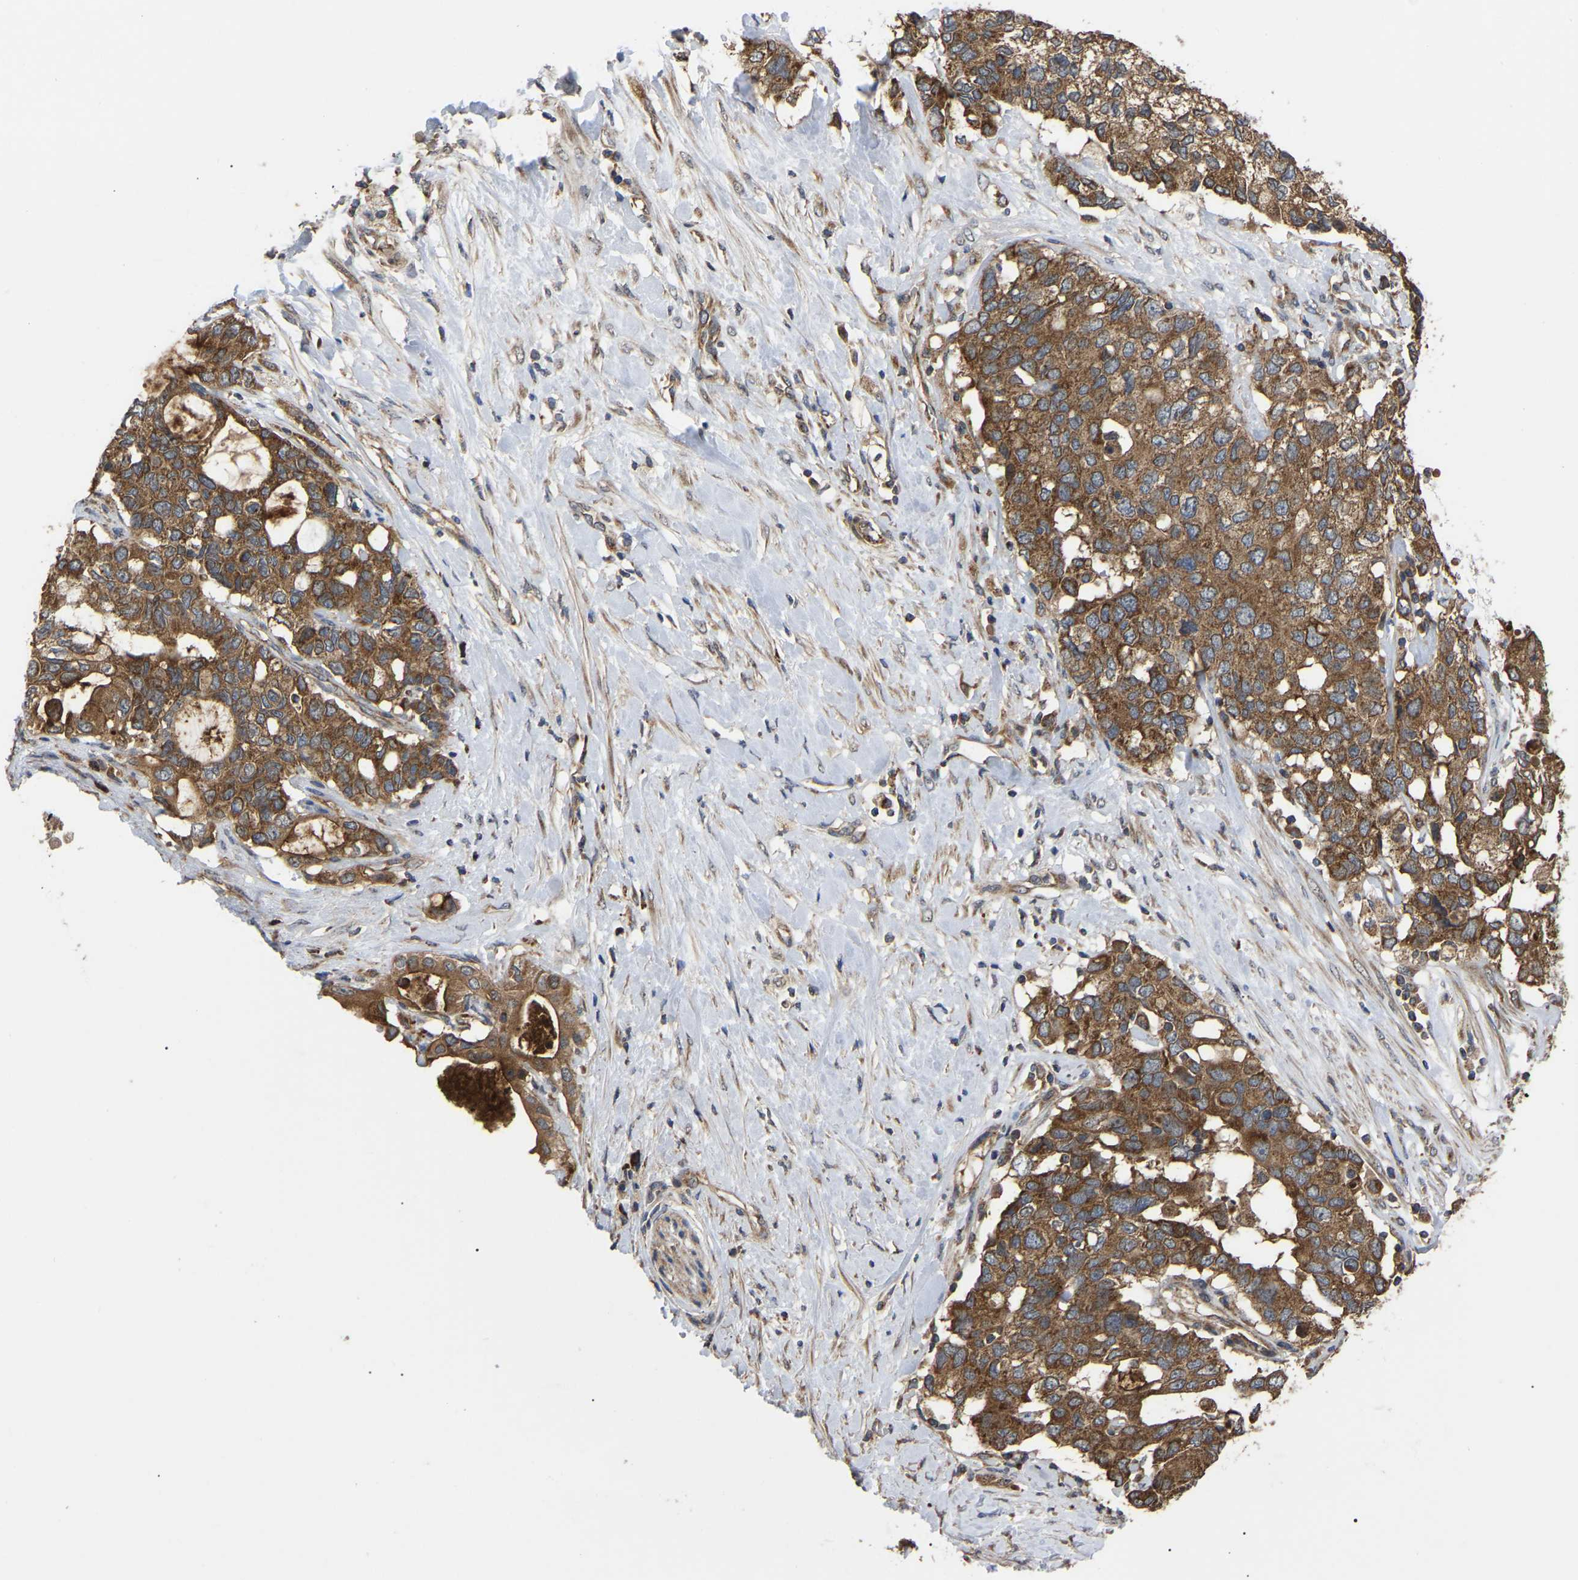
{"staining": {"intensity": "moderate", "quantity": ">75%", "location": "cytoplasmic/membranous"}, "tissue": "pancreatic cancer", "cell_type": "Tumor cells", "image_type": "cancer", "snomed": [{"axis": "morphology", "description": "Adenocarcinoma, NOS"}, {"axis": "topography", "description": "Pancreas"}], "caption": "Approximately >75% of tumor cells in human pancreatic cancer display moderate cytoplasmic/membranous protein expression as visualized by brown immunohistochemical staining.", "gene": "GCC1", "patient": {"sex": "female", "age": 56}}